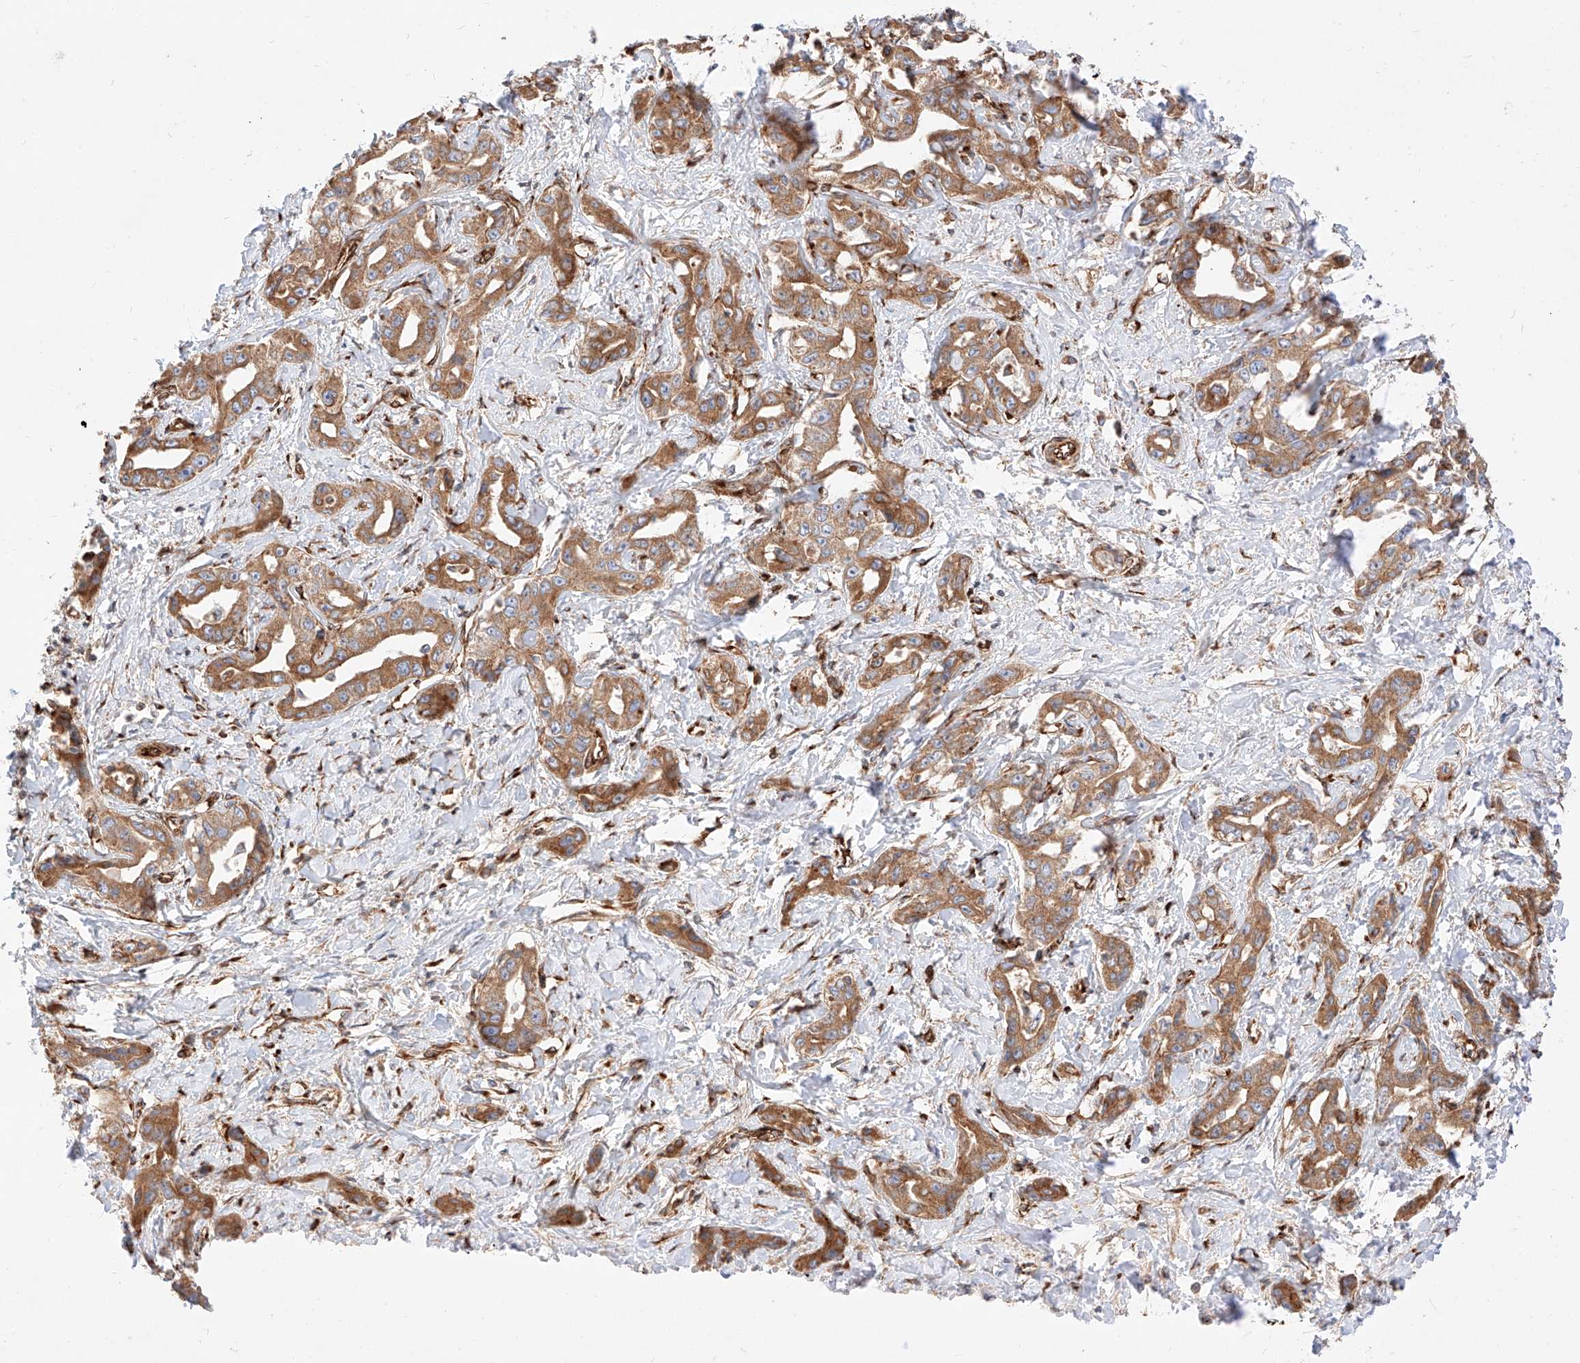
{"staining": {"intensity": "moderate", "quantity": ">75%", "location": "cytoplasmic/membranous"}, "tissue": "liver cancer", "cell_type": "Tumor cells", "image_type": "cancer", "snomed": [{"axis": "morphology", "description": "Cholangiocarcinoma"}, {"axis": "topography", "description": "Liver"}], "caption": "A photomicrograph of human liver cancer (cholangiocarcinoma) stained for a protein shows moderate cytoplasmic/membranous brown staining in tumor cells.", "gene": "CSGALNACT2", "patient": {"sex": "male", "age": 59}}